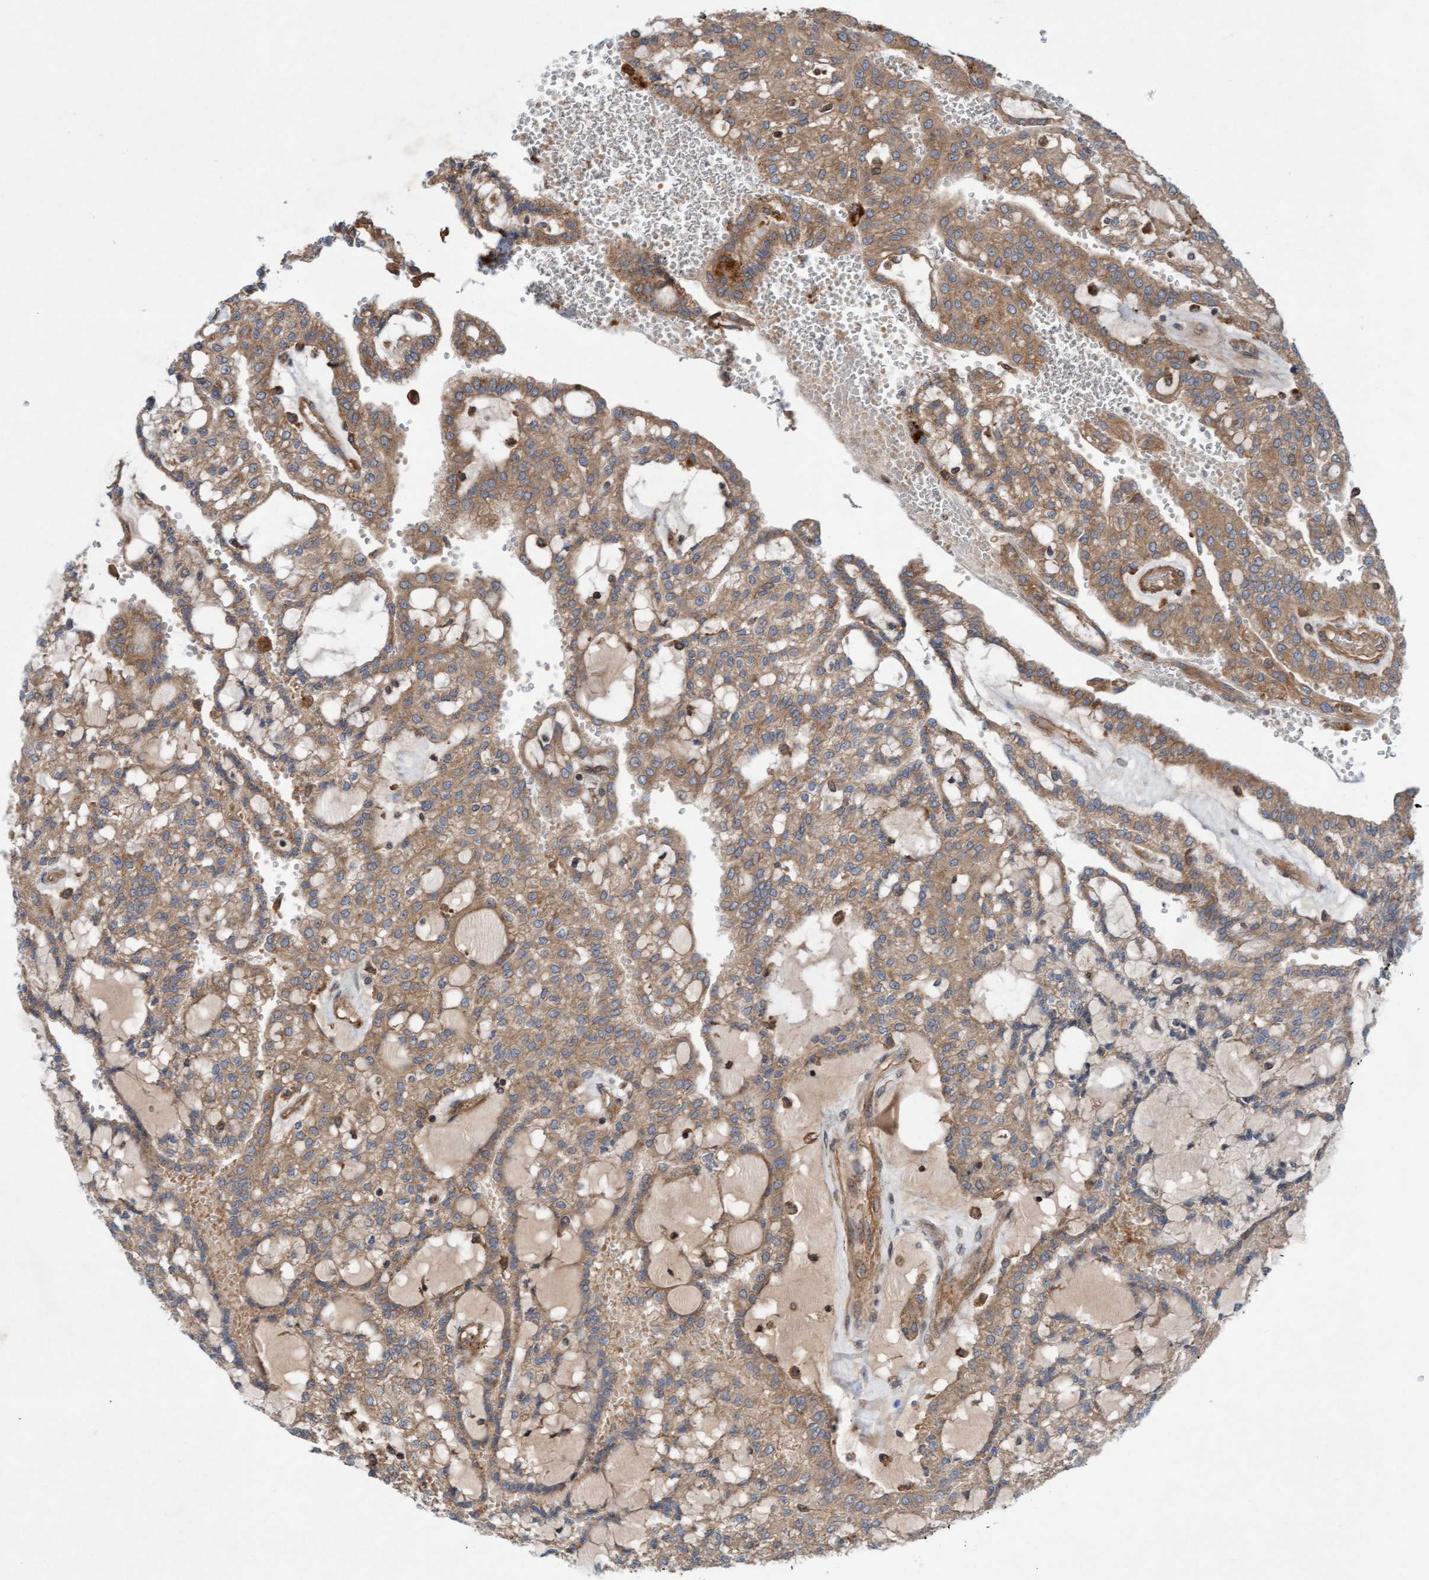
{"staining": {"intensity": "moderate", "quantity": ">75%", "location": "cytoplasmic/membranous"}, "tissue": "renal cancer", "cell_type": "Tumor cells", "image_type": "cancer", "snomed": [{"axis": "morphology", "description": "Adenocarcinoma, NOS"}, {"axis": "topography", "description": "Kidney"}], "caption": "Immunohistochemistry (IHC) (DAB (3,3'-diaminobenzidine)) staining of adenocarcinoma (renal) exhibits moderate cytoplasmic/membranous protein expression in about >75% of tumor cells. (DAB = brown stain, brightfield microscopy at high magnification).", "gene": "ERAL1", "patient": {"sex": "male", "age": 63}}